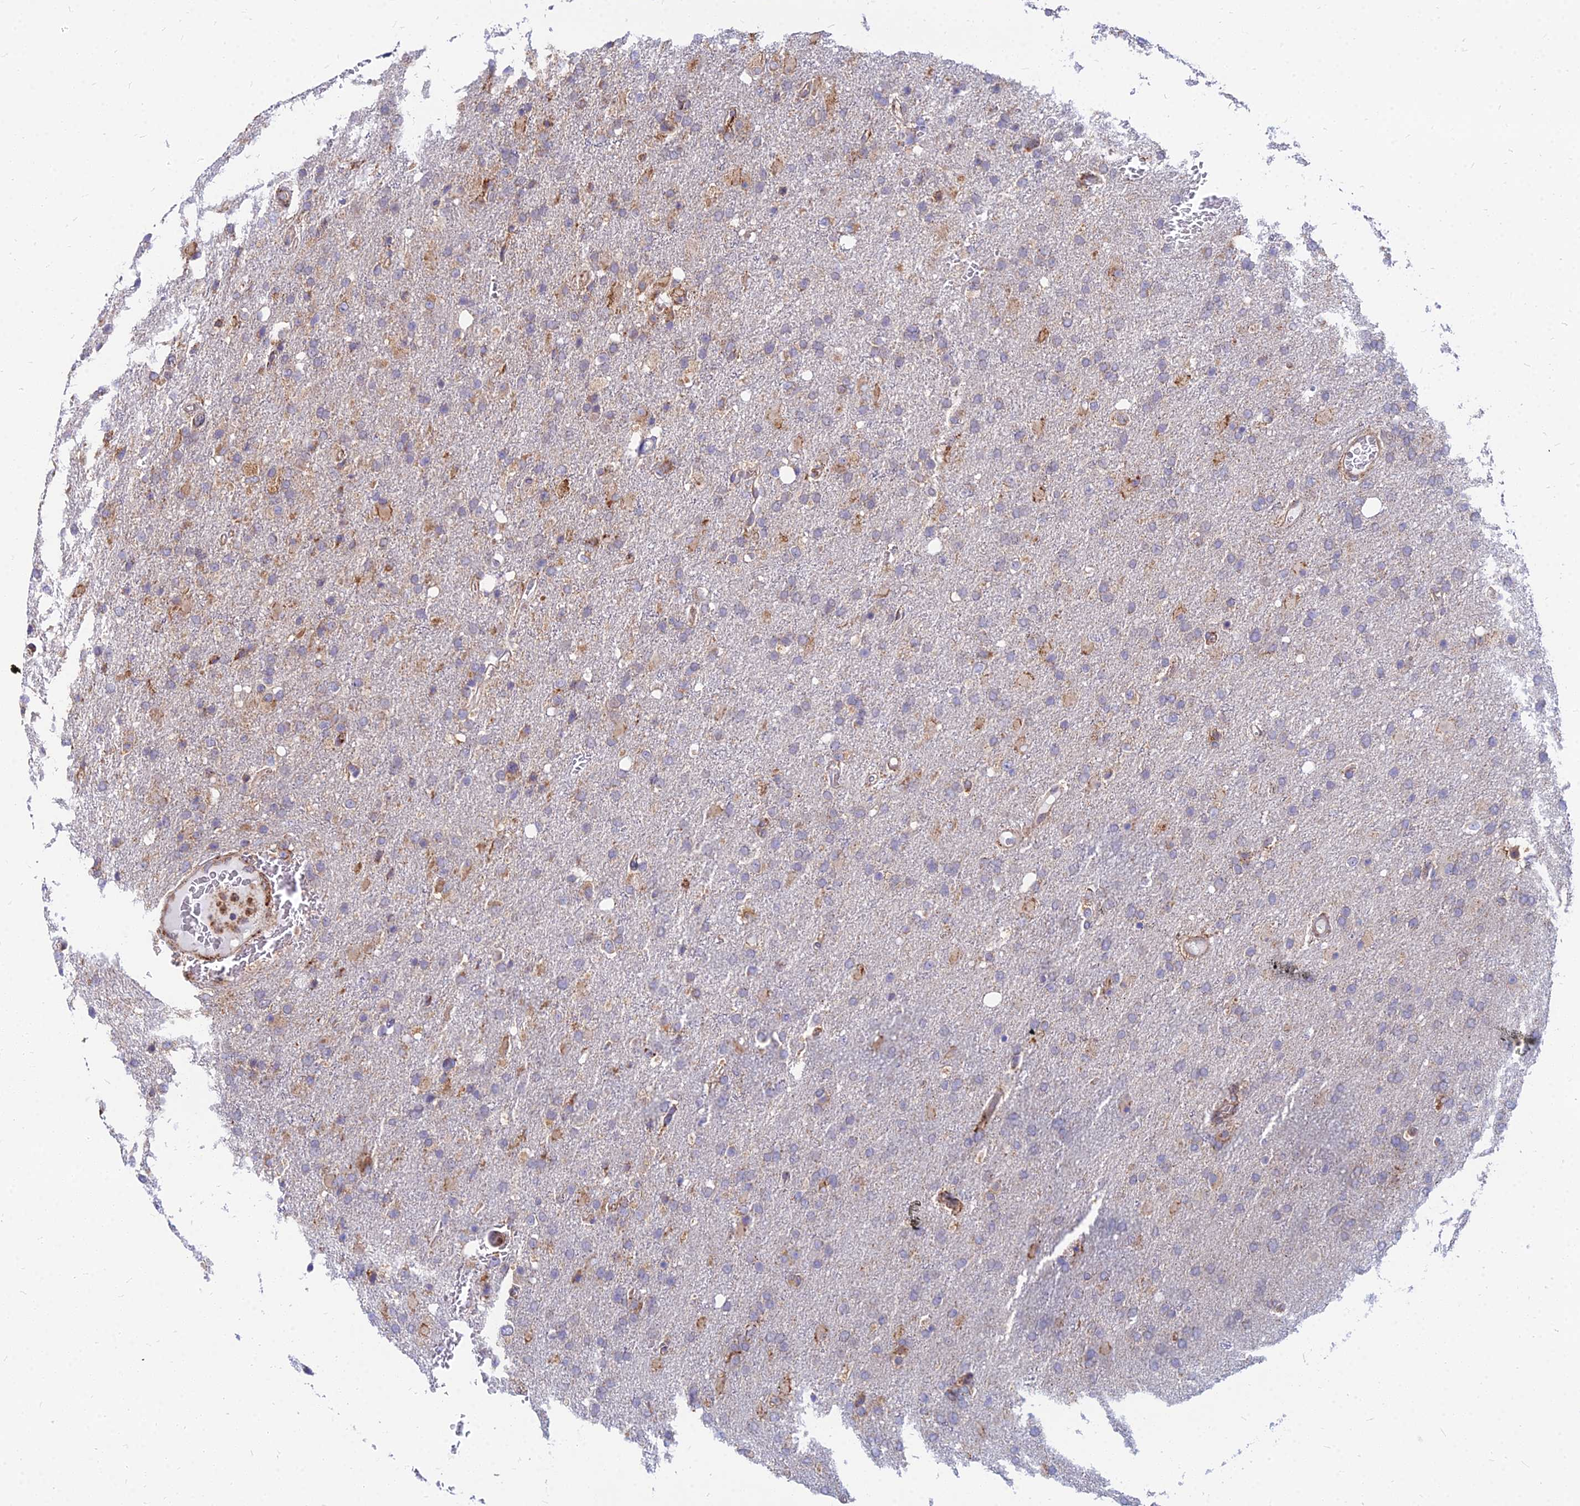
{"staining": {"intensity": "weak", "quantity": "<25%", "location": "cytoplasmic/membranous"}, "tissue": "glioma", "cell_type": "Tumor cells", "image_type": "cancer", "snomed": [{"axis": "morphology", "description": "Glioma, malignant, High grade"}, {"axis": "topography", "description": "Brain"}], "caption": "The histopathology image shows no significant staining in tumor cells of glioma.", "gene": "CCT6B", "patient": {"sex": "female", "age": 74}}